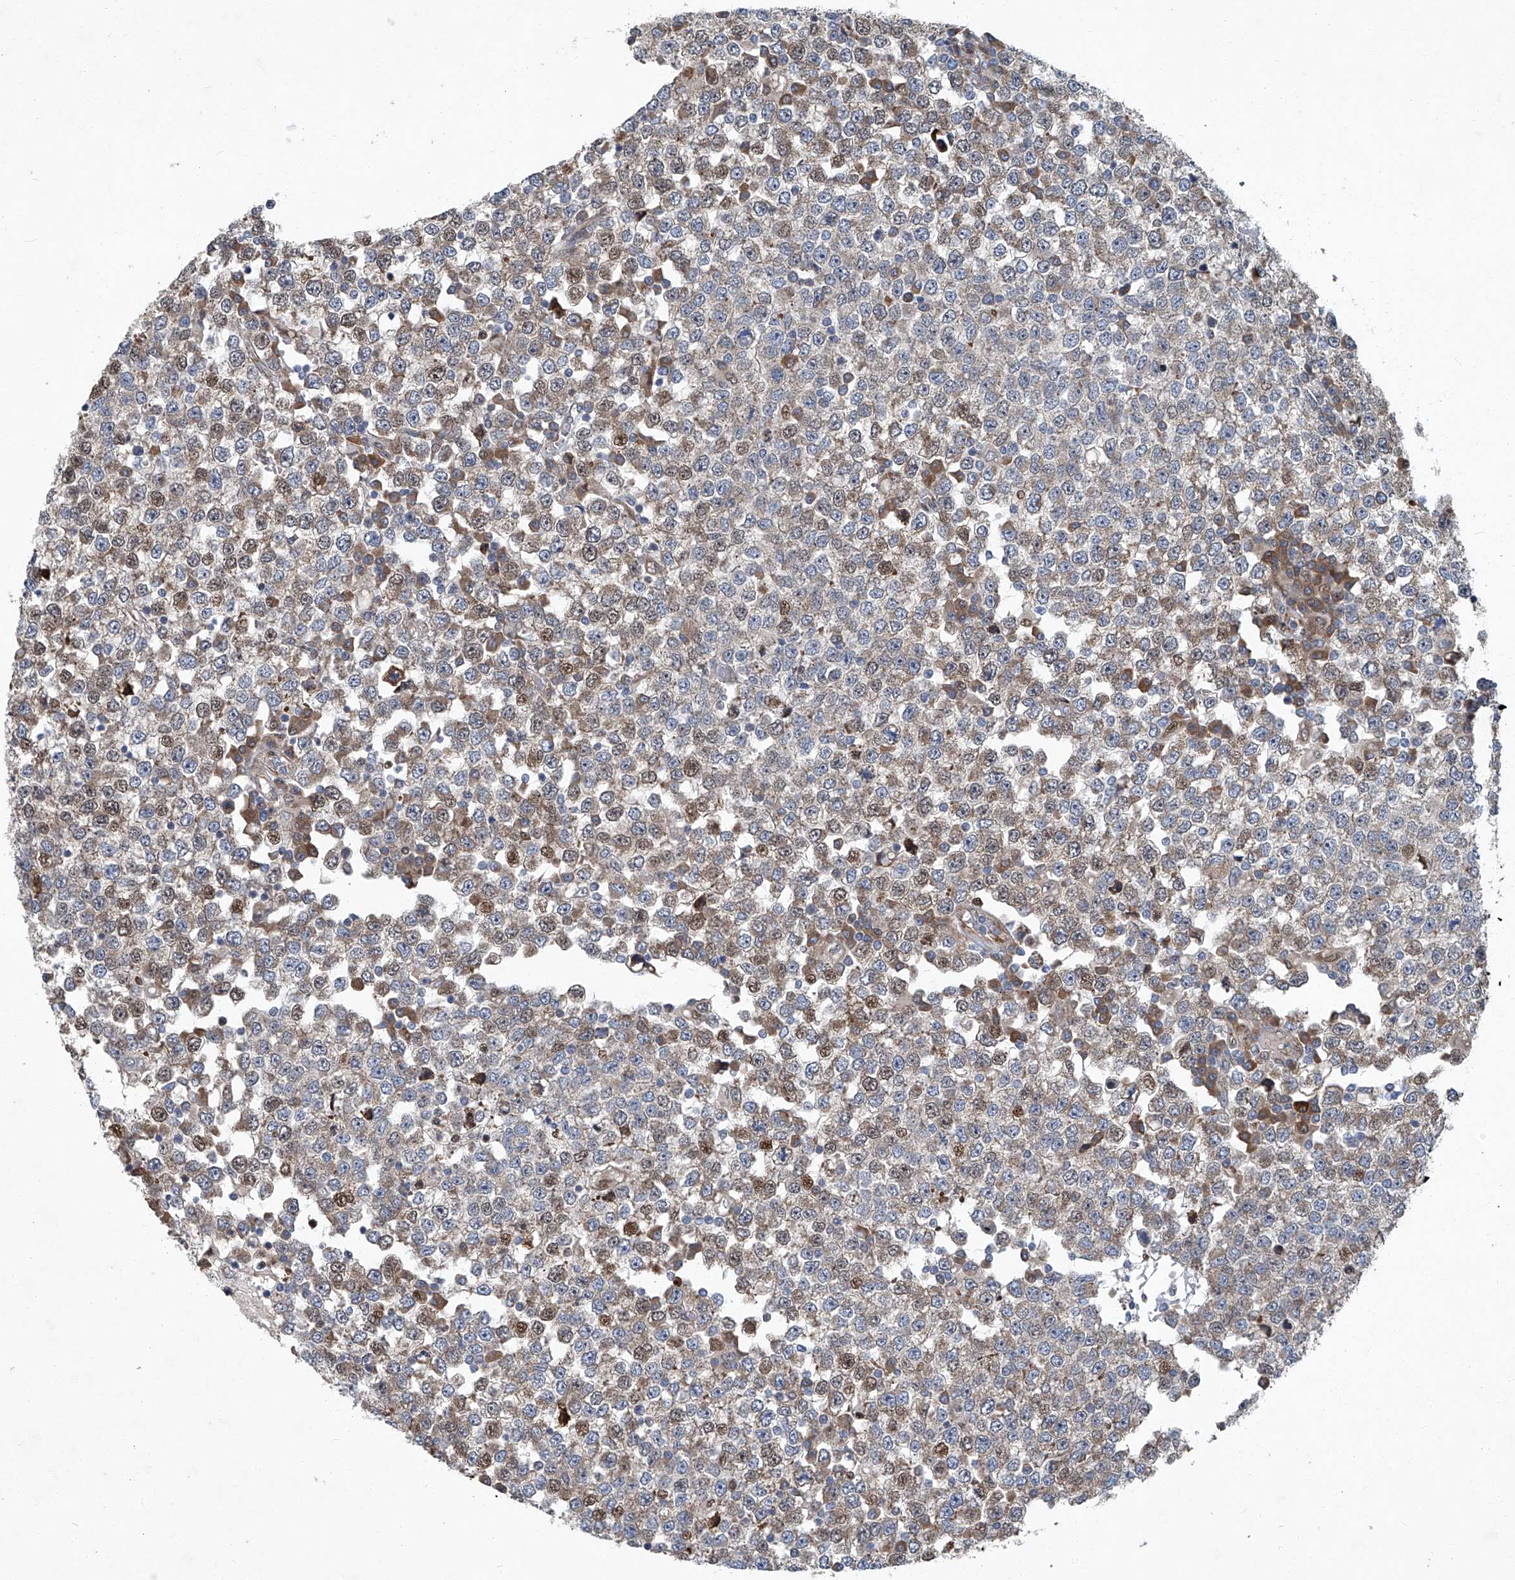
{"staining": {"intensity": "weak", "quantity": "25%-75%", "location": "cytoplasmic/membranous,nuclear"}, "tissue": "testis cancer", "cell_type": "Tumor cells", "image_type": "cancer", "snomed": [{"axis": "morphology", "description": "Seminoma, NOS"}, {"axis": "topography", "description": "Testis"}], "caption": "Testis cancer stained for a protein (brown) demonstrates weak cytoplasmic/membranous and nuclear positive positivity in approximately 25%-75% of tumor cells.", "gene": "GPR132", "patient": {"sex": "male", "age": 65}}